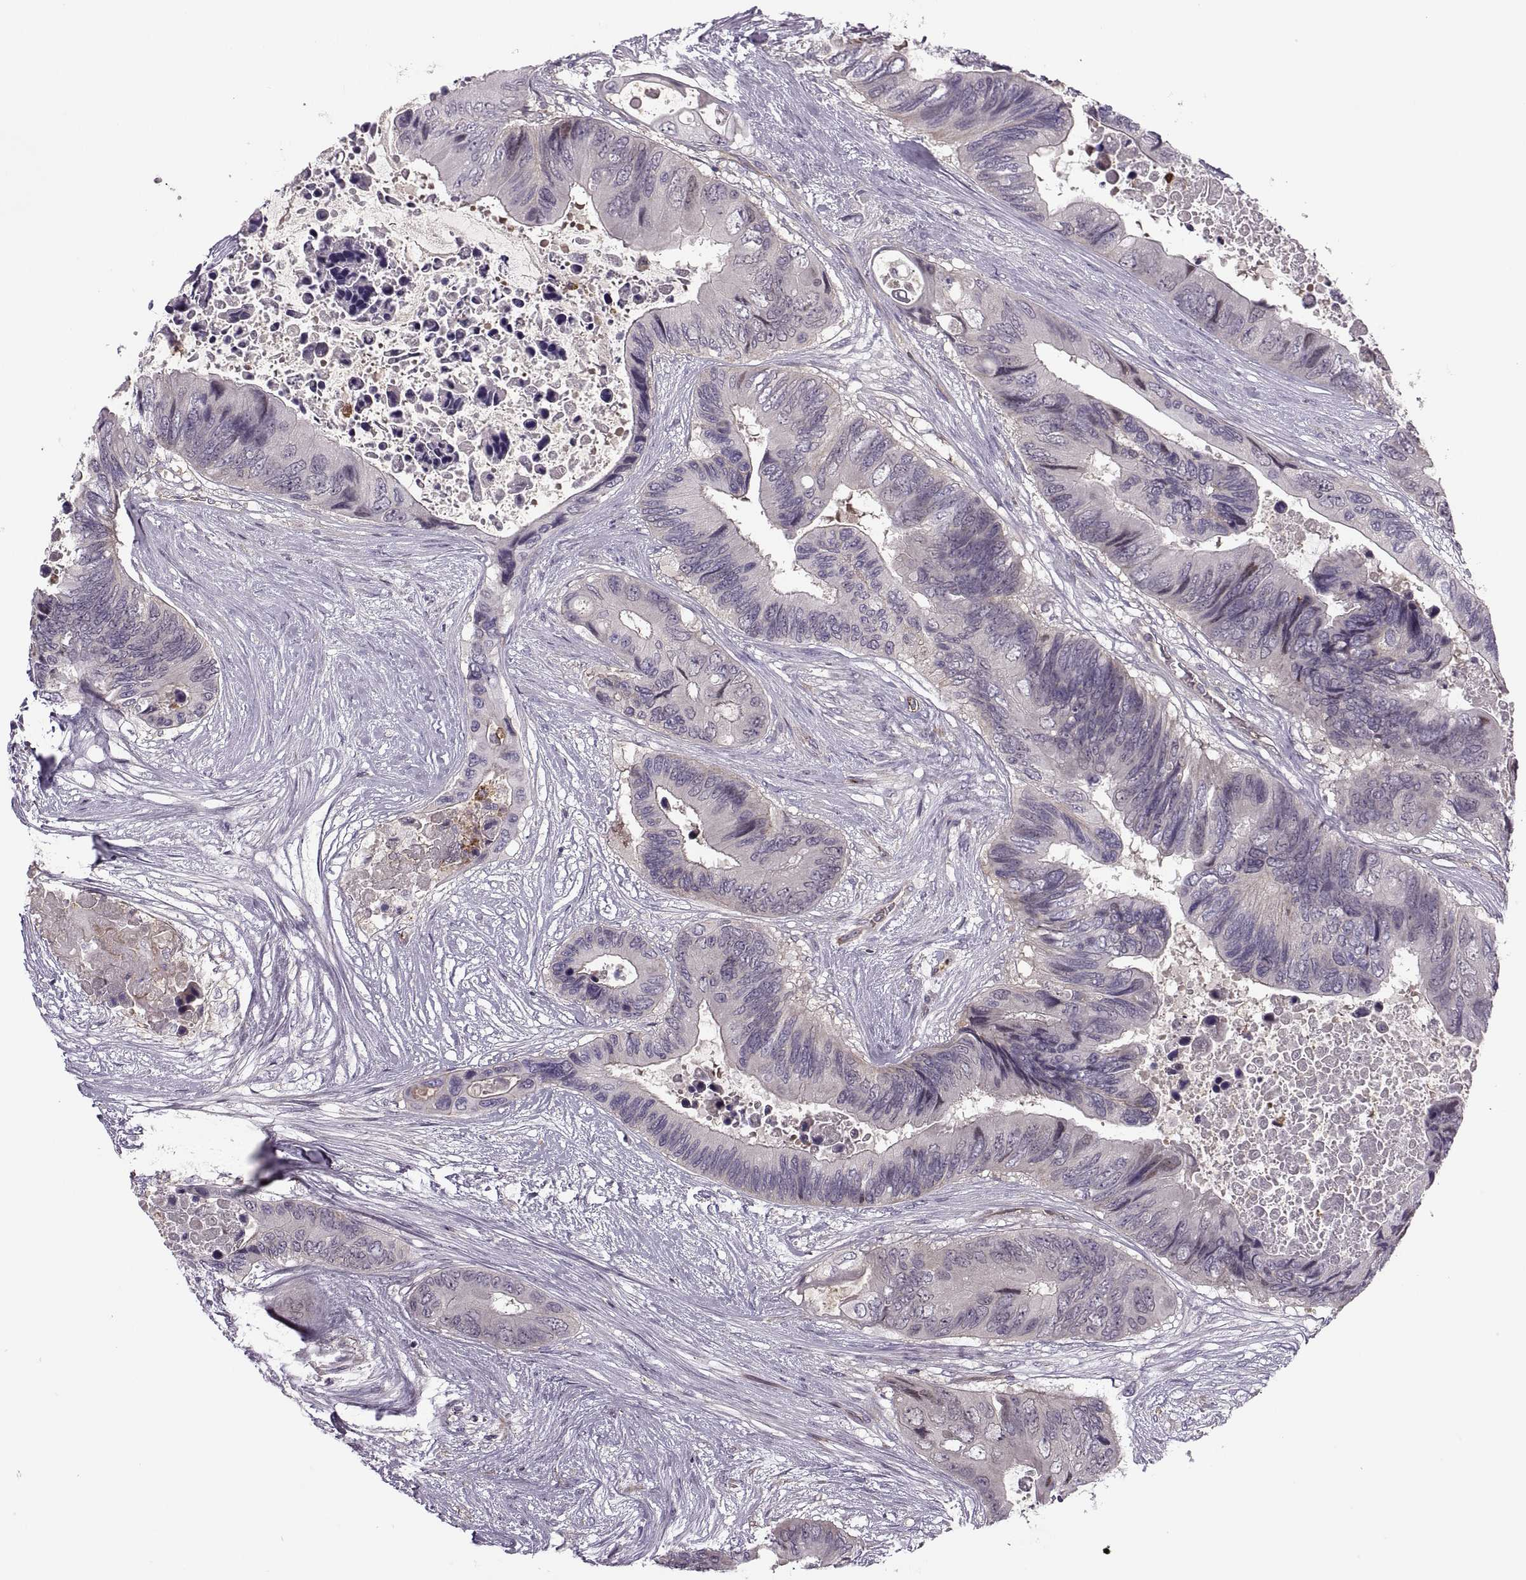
{"staining": {"intensity": "negative", "quantity": "none", "location": "none"}, "tissue": "colorectal cancer", "cell_type": "Tumor cells", "image_type": "cancer", "snomed": [{"axis": "morphology", "description": "Adenocarcinoma, NOS"}, {"axis": "topography", "description": "Rectum"}], "caption": "Colorectal cancer (adenocarcinoma) was stained to show a protein in brown. There is no significant positivity in tumor cells.", "gene": "SLC2A3", "patient": {"sex": "male", "age": 63}}